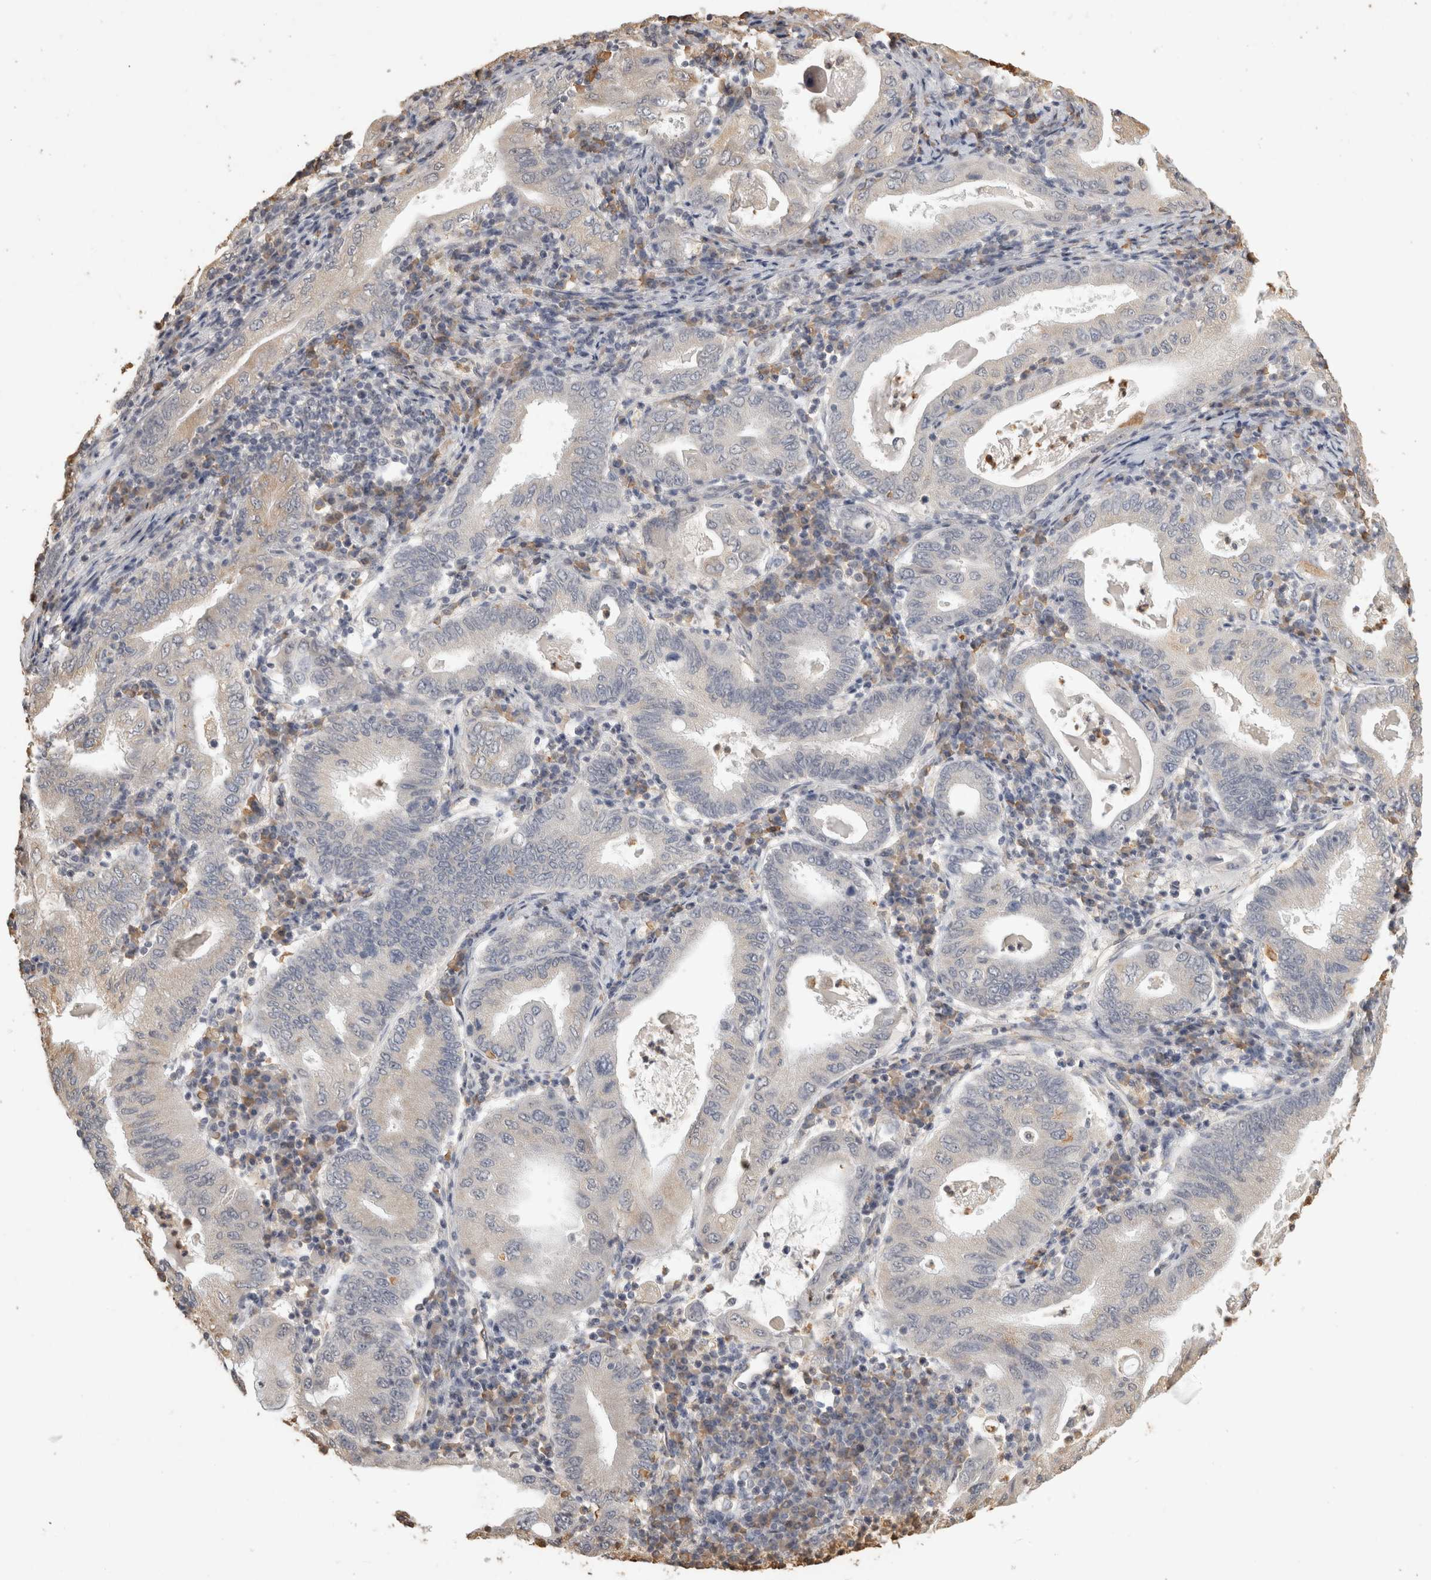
{"staining": {"intensity": "negative", "quantity": "none", "location": "none"}, "tissue": "stomach cancer", "cell_type": "Tumor cells", "image_type": "cancer", "snomed": [{"axis": "morphology", "description": "Normal tissue, NOS"}, {"axis": "morphology", "description": "Adenocarcinoma, NOS"}, {"axis": "topography", "description": "Esophagus"}, {"axis": "topography", "description": "Stomach, upper"}, {"axis": "topography", "description": "Peripheral nerve tissue"}], "caption": "High magnification brightfield microscopy of stomach adenocarcinoma stained with DAB (3,3'-diaminobenzidine) (brown) and counterstained with hematoxylin (blue): tumor cells show no significant expression.", "gene": "REPS2", "patient": {"sex": "male", "age": 62}}